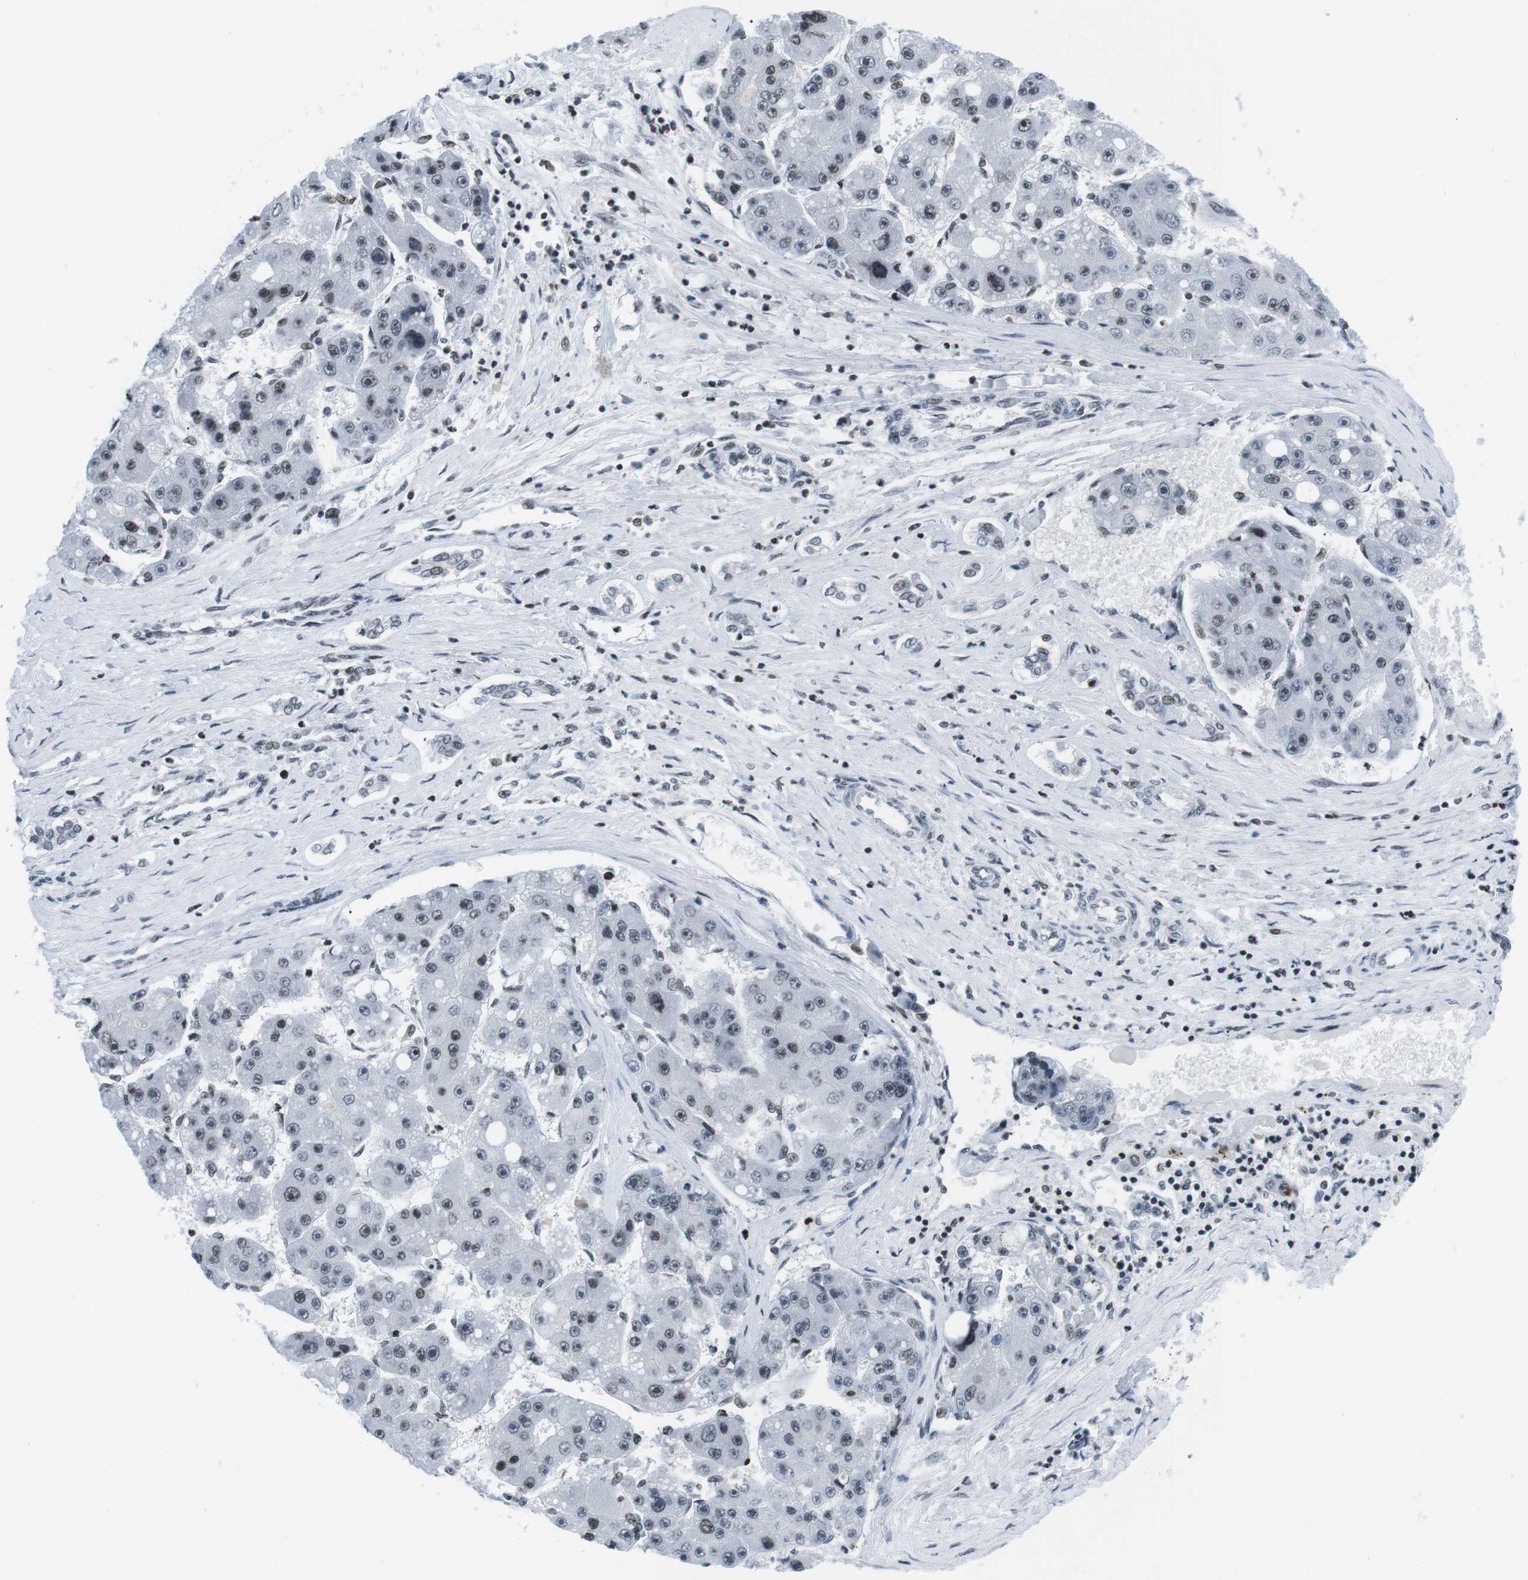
{"staining": {"intensity": "weak", "quantity": ">75%", "location": "cytoplasmic/membranous,nuclear"}, "tissue": "liver cancer", "cell_type": "Tumor cells", "image_type": "cancer", "snomed": [{"axis": "morphology", "description": "Carcinoma, Hepatocellular, NOS"}, {"axis": "topography", "description": "Liver"}], "caption": "This image shows liver hepatocellular carcinoma stained with immunohistochemistry to label a protein in brown. The cytoplasmic/membranous and nuclear of tumor cells show weak positivity for the protein. Nuclei are counter-stained blue.", "gene": "E2F2", "patient": {"sex": "female", "age": 61}}